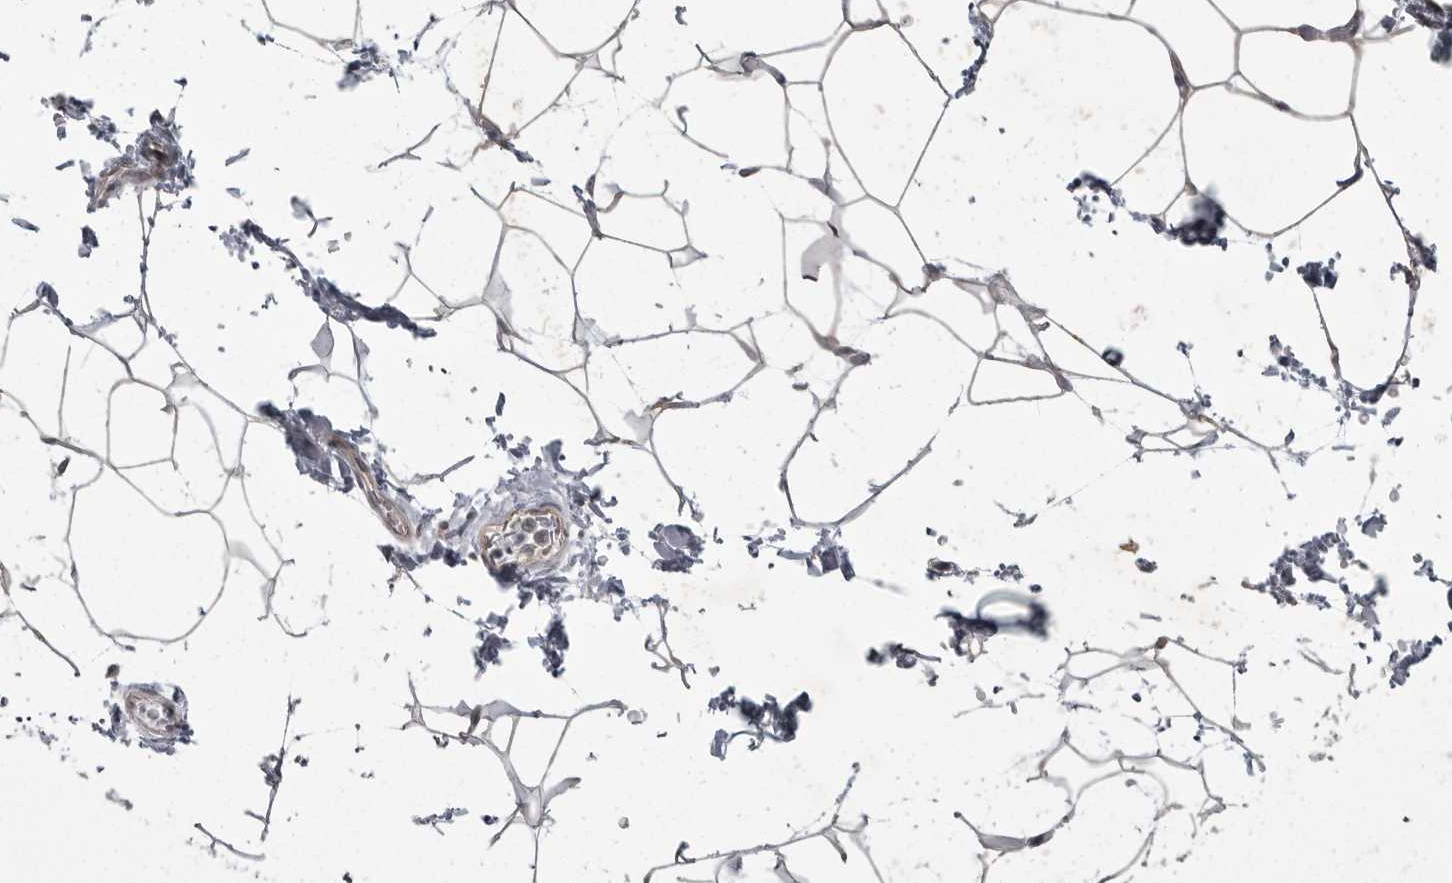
{"staining": {"intensity": "negative", "quantity": "none", "location": "none"}, "tissue": "adipose tissue", "cell_type": "Adipocytes", "image_type": "normal", "snomed": [{"axis": "morphology", "description": "Normal tissue, NOS"}, {"axis": "topography", "description": "Soft tissue"}], "caption": "The photomicrograph displays no significant expression in adipocytes of adipose tissue.", "gene": "PPP1R9A", "patient": {"sex": "male", "age": 72}}